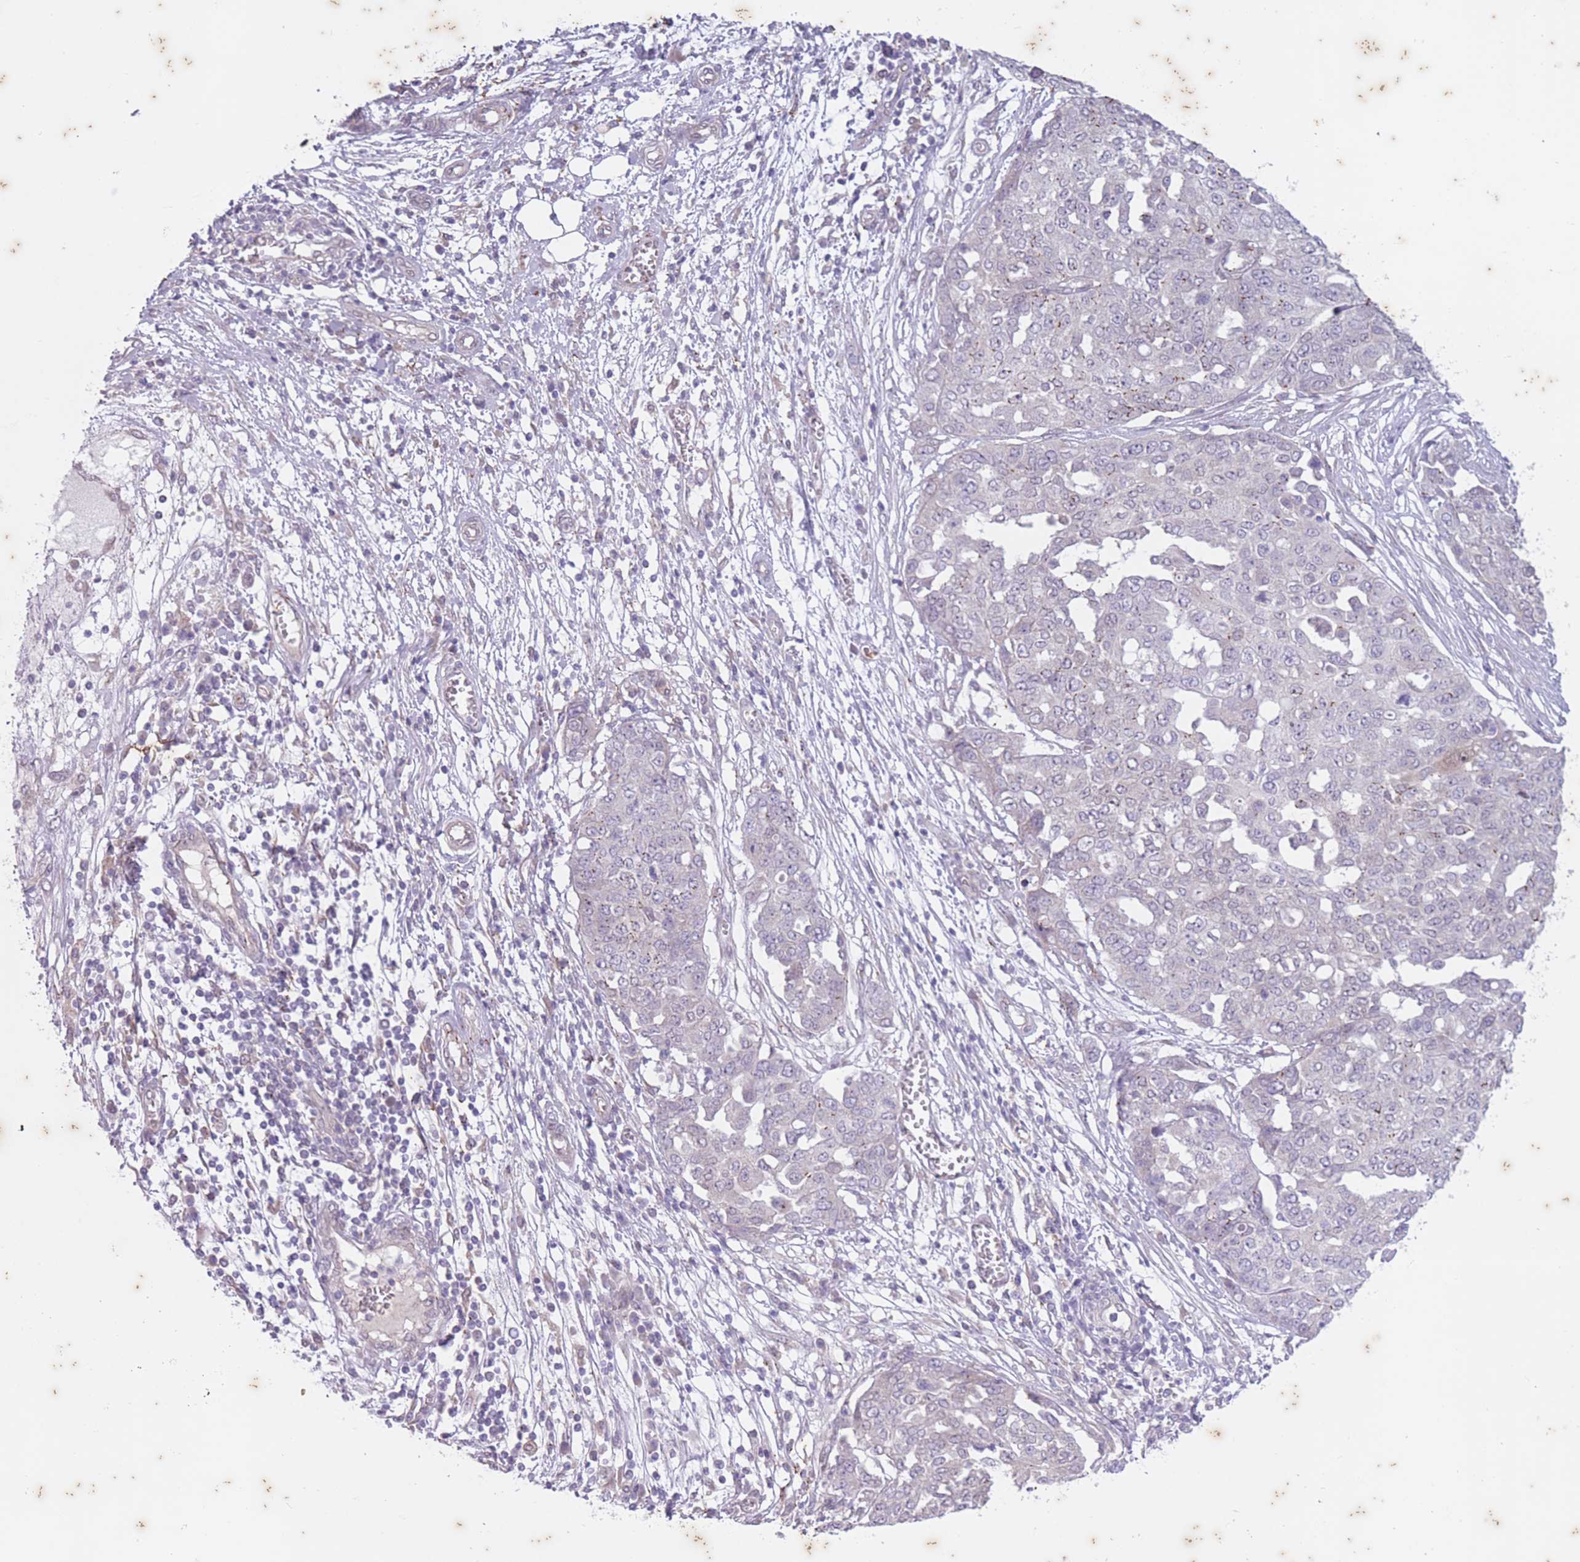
{"staining": {"intensity": "negative", "quantity": "none", "location": "none"}, "tissue": "ovarian cancer", "cell_type": "Tumor cells", "image_type": "cancer", "snomed": [{"axis": "morphology", "description": "Cystadenocarcinoma, serous, NOS"}, {"axis": "topography", "description": "Soft tissue"}, {"axis": "topography", "description": "Ovary"}], "caption": "This is a histopathology image of immunohistochemistry staining of ovarian cancer (serous cystadenocarcinoma), which shows no expression in tumor cells.", "gene": "ARPIN", "patient": {"sex": "female", "age": 57}}